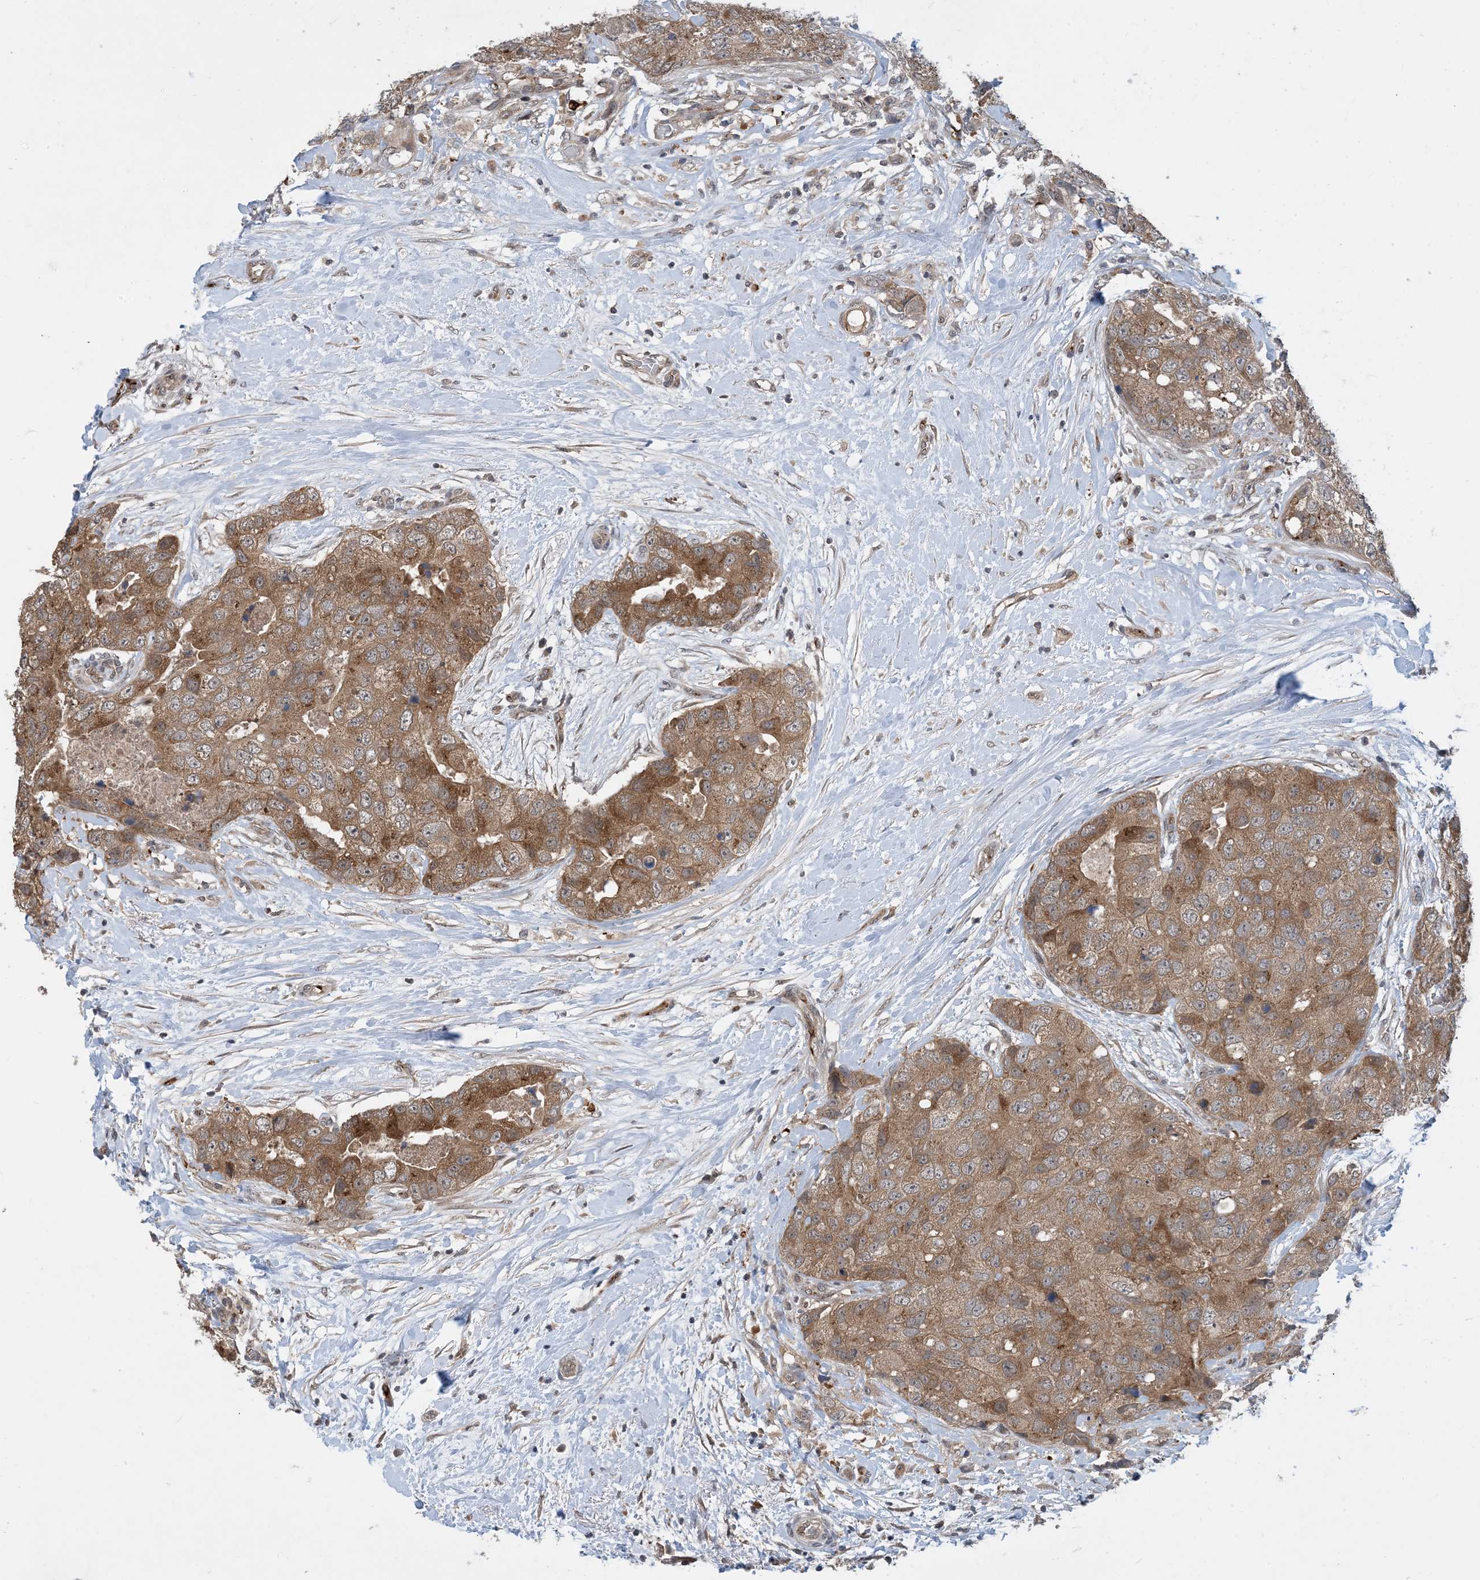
{"staining": {"intensity": "moderate", "quantity": ">75%", "location": "cytoplasmic/membranous"}, "tissue": "breast cancer", "cell_type": "Tumor cells", "image_type": "cancer", "snomed": [{"axis": "morphology", "description": "Duct carcinoma"}, {"axis": "topography", "description": "Breast"}], "caption": "Tumor cells reveal moderate cytoplasmic/membranous staining in approximately >75% of cells in breast cancer (infiltrating ductal carcinoma).", "gene": "TINAG", "patient": {"sex": "female", "age": 62}}